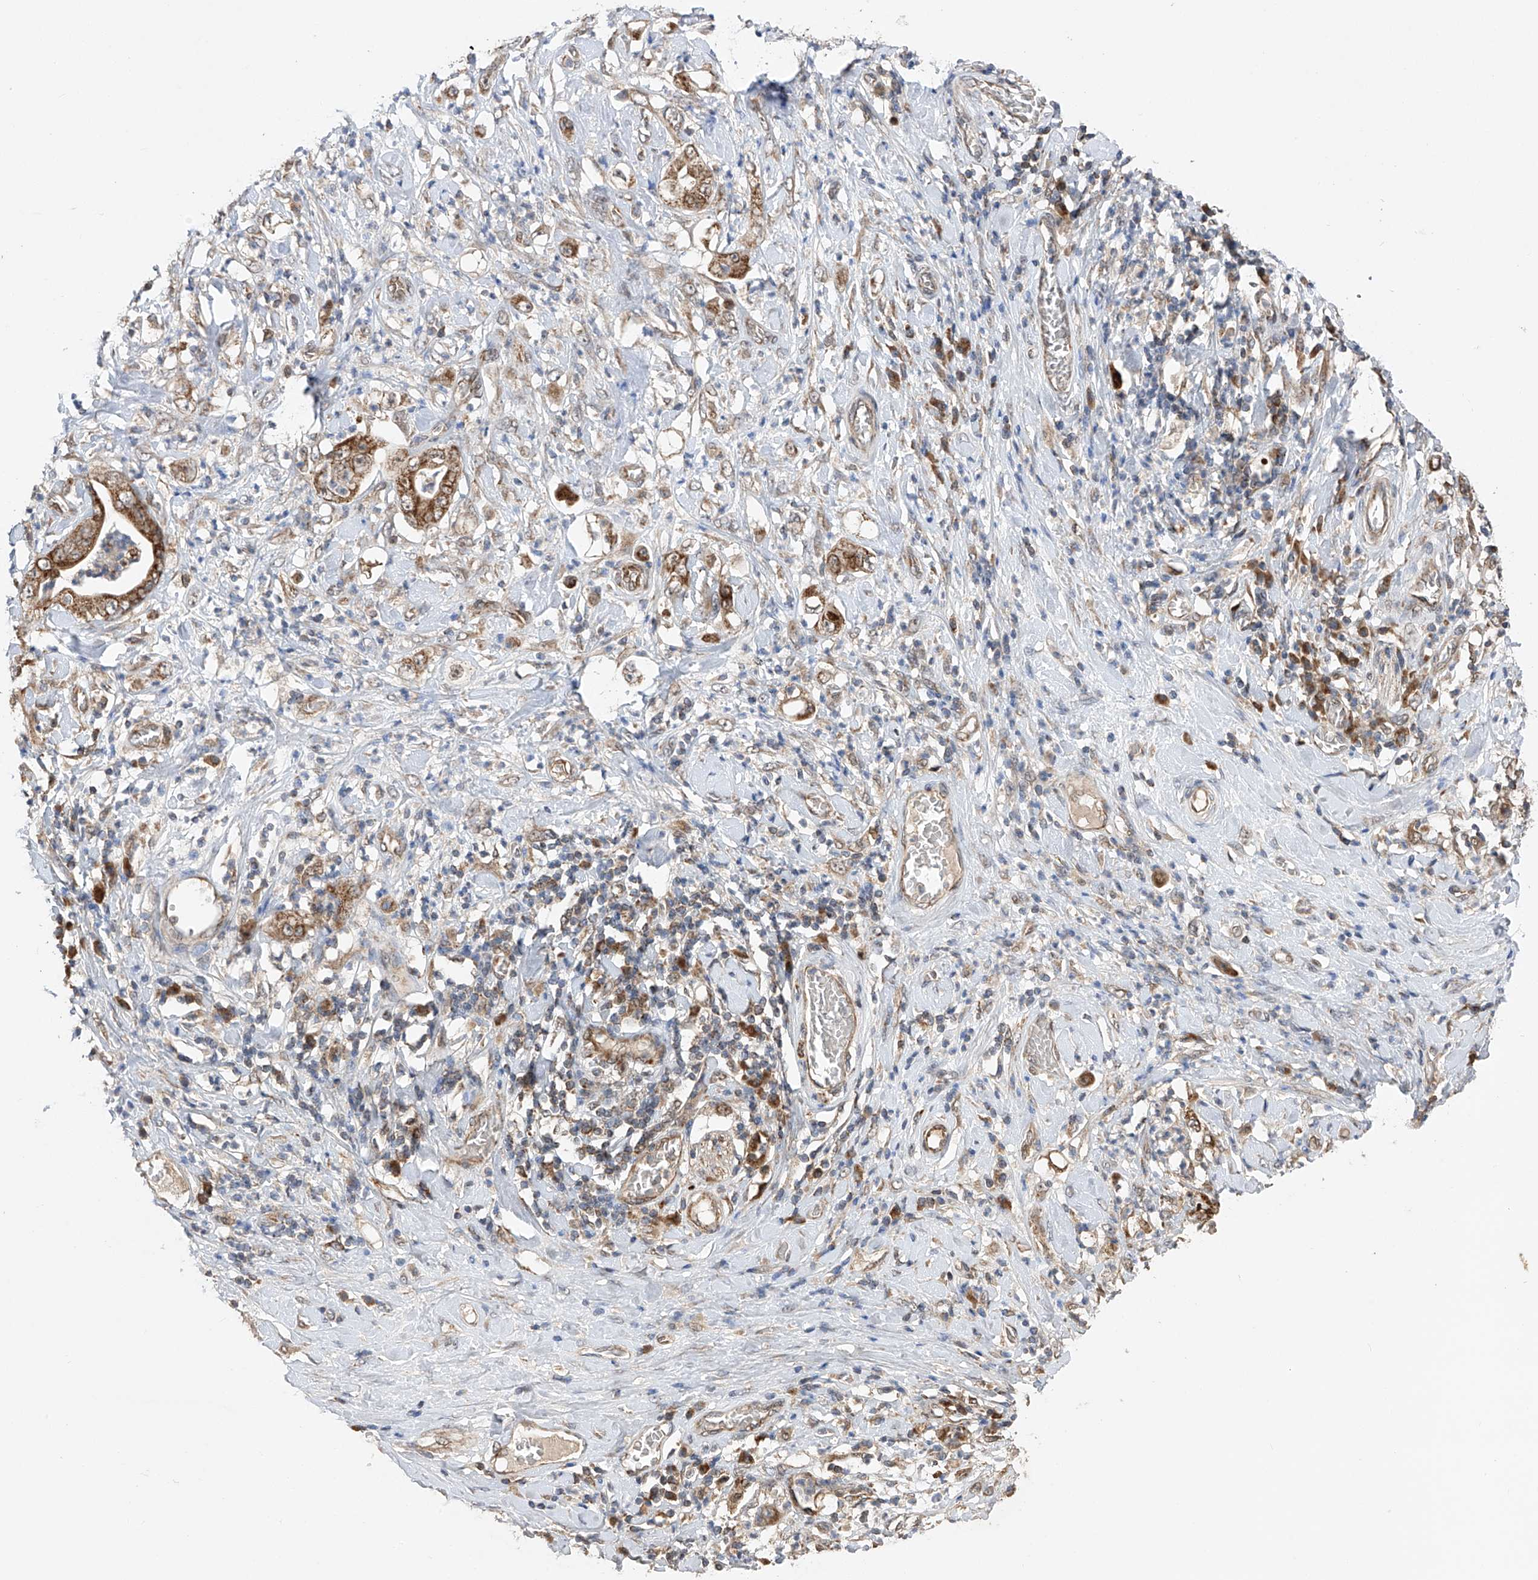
{"staining": {"intensity": "strong", "quantity": ">75%", "location": "cytoplasmic/membranous"}, "tissue": "stomach cancer", "cell_type": "Tumor cells", "image_type": "cancer", "snomed": [{"axis": "morphology", "description": "Adenocarcinoma, NOS"}, {"axis": "topography", "description": "Stomach"}], "caption": "Protein analysis of stomach adenocarcinoma tissue reveals strong cytoplasmic/membranous staining in about >75% of tumor cells.", "gene": "SDHAF4", "patient": {"sex": "female", "age": 73}}